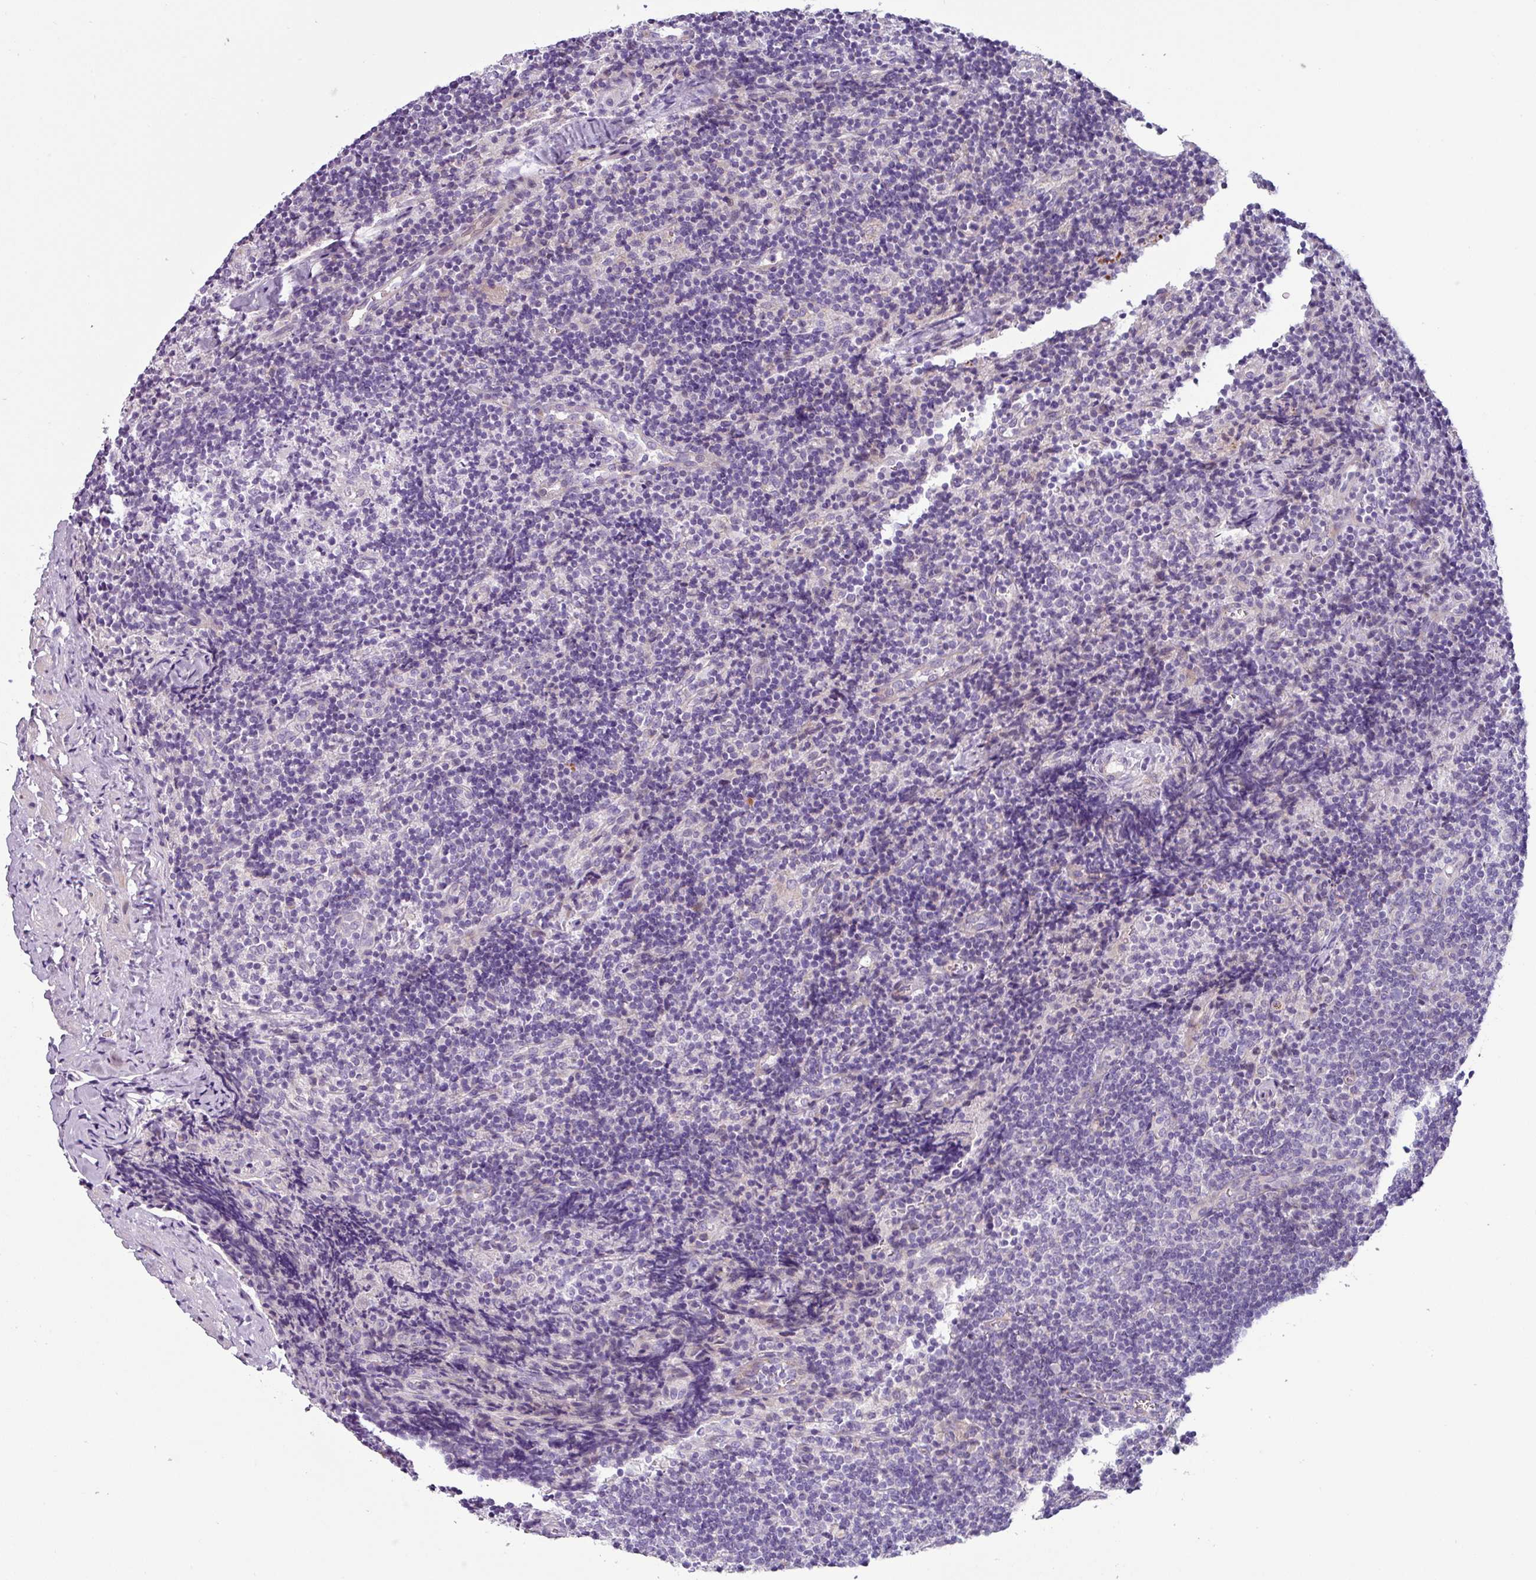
{"staining": {"intensity": "negative", "quantity": "none", "location": "none"}, "tissue": "lymph node", "cell_type": "Germinal center cells", "image_type": "normal", "snomed": [{"axis": "morphology", "description": "Normal tissue, NOS"}, {"axis": "topography", "description": "Lymph node"}], "caption": "Protein analysis of benign lymph node demonstrates no significant positivity in germinal center cells. The staining was performed using DAB to visualize the protein expression in brown, while the nuclei were stained in blue with hematoxylin (Magnification: 20x).", "gene": "RGS16", "patient": {"sex": "female", "age": 52}}